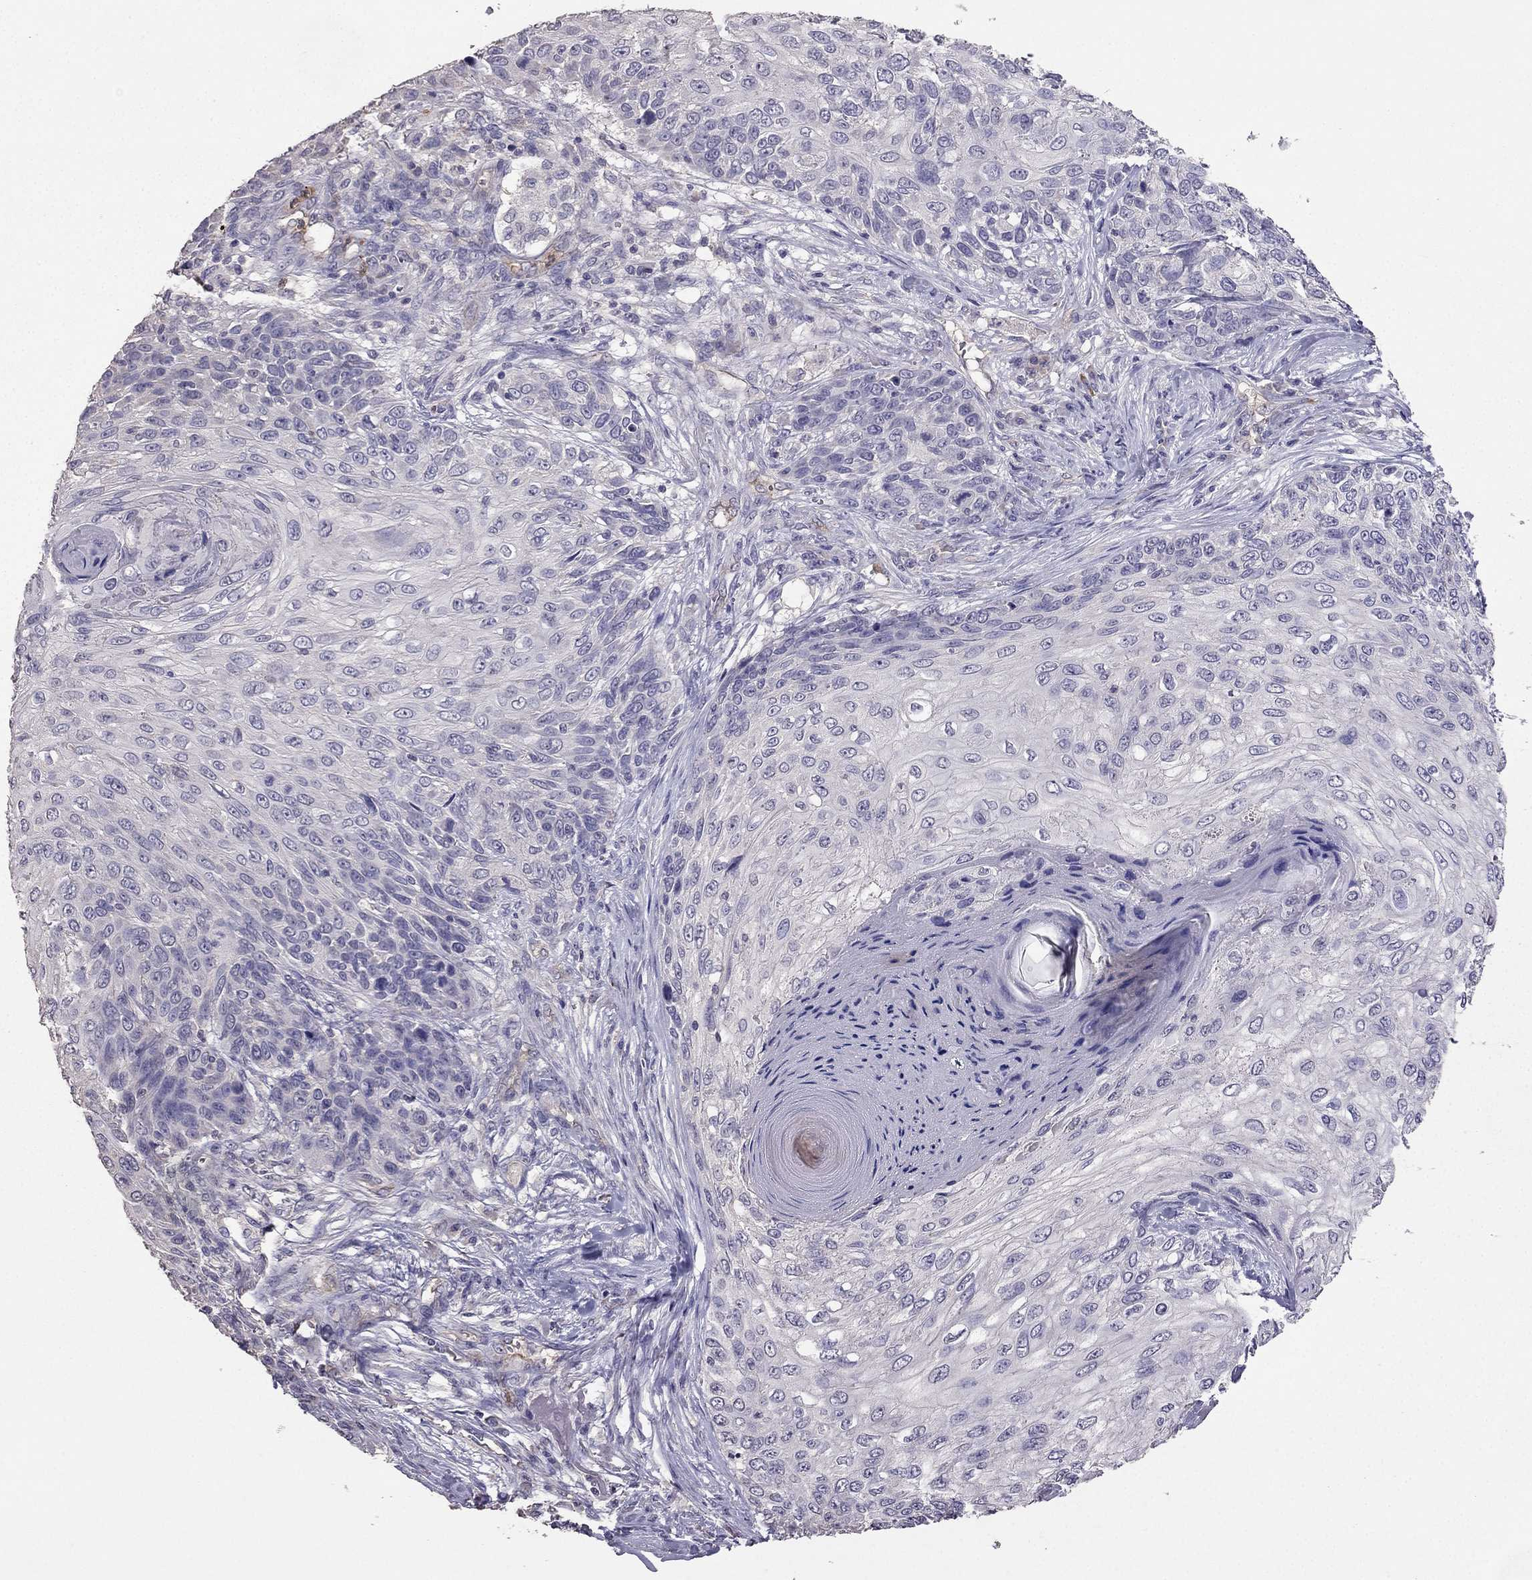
{"staining": {"intensity": "negative", "quantity": "none", "location": "none"}, "tissue": "skin cancer", "cell_type": "Tumor cells", "image_type": "cancer", "snomed": [{"axis": "morphology", "description": "Squamous cell carcinoma, NOS"}, {"axis": "topography", "description": "Skin"}], "caption": "Immunohistochemical staining of skin cancer reveals no significant positivity in tumor cells. (Stains: DAB (3,3'-diaminobenzidine) immunohistochemistry (IHC) with hematoxylin counter stain, Microscopy: brightfield microscopy at high magnification).", "gene": "RFLNB", "patient": {"sex": "male", "age": 92}}